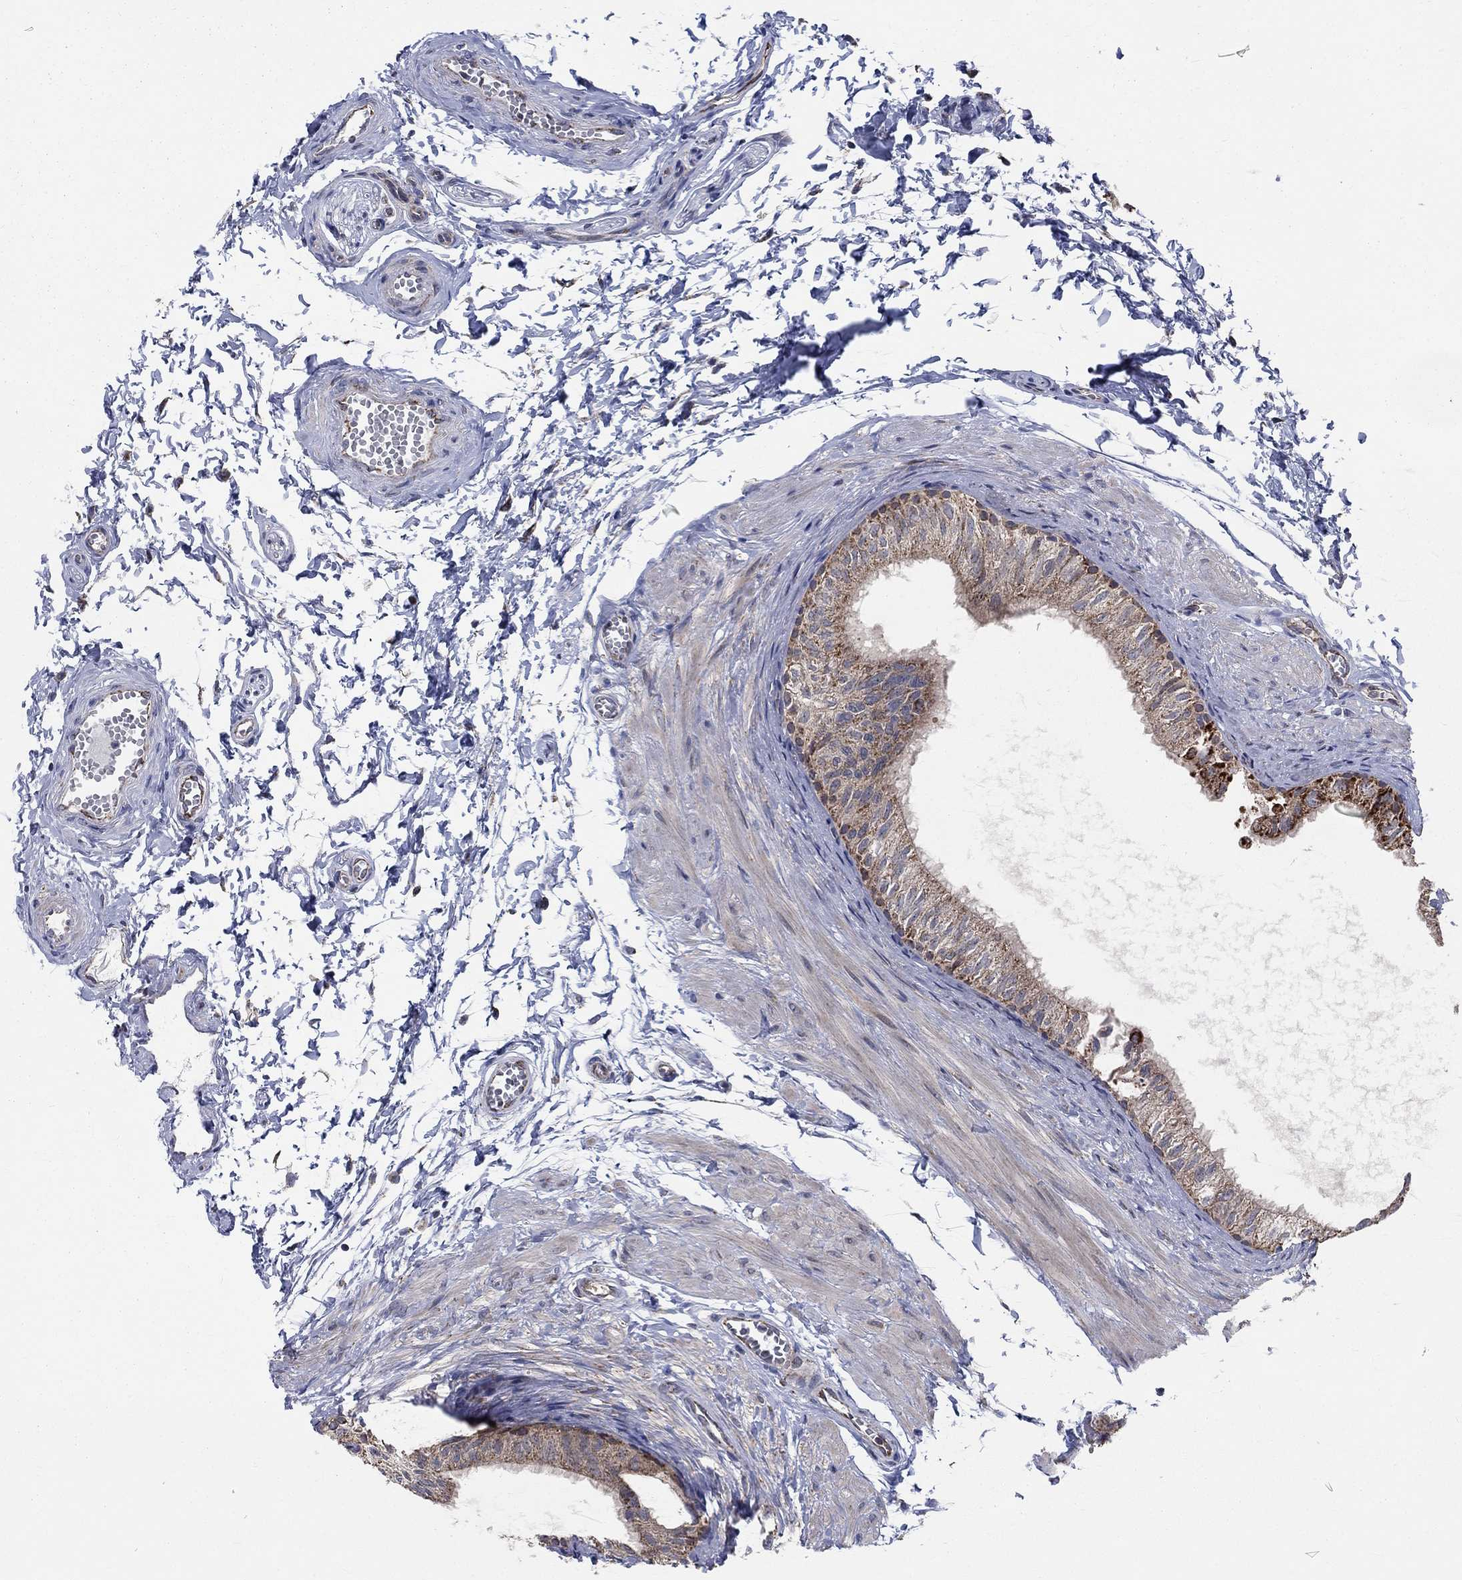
{"staining": {"intensity": "moderate", "quantity": "25%-75%", "location": "cytoplasmic/membranous"}, "tissue": "epididymis", "cell_type": "Glandular cells", "image_type": "normal", "snomed": [{"axis": "morphology", "description": "Normal tissue, NOS"}, {"axis": "topography", "description": "Epididymis"}], "caption": "Benign epididymis exhibits moderate cytoplasmic/membranous positivity in approximately 25%-75% of glandular cells, visualized by immunohistochemistry.", "gene": "NME7", "patient": {"sex": "male", "age": 22}}